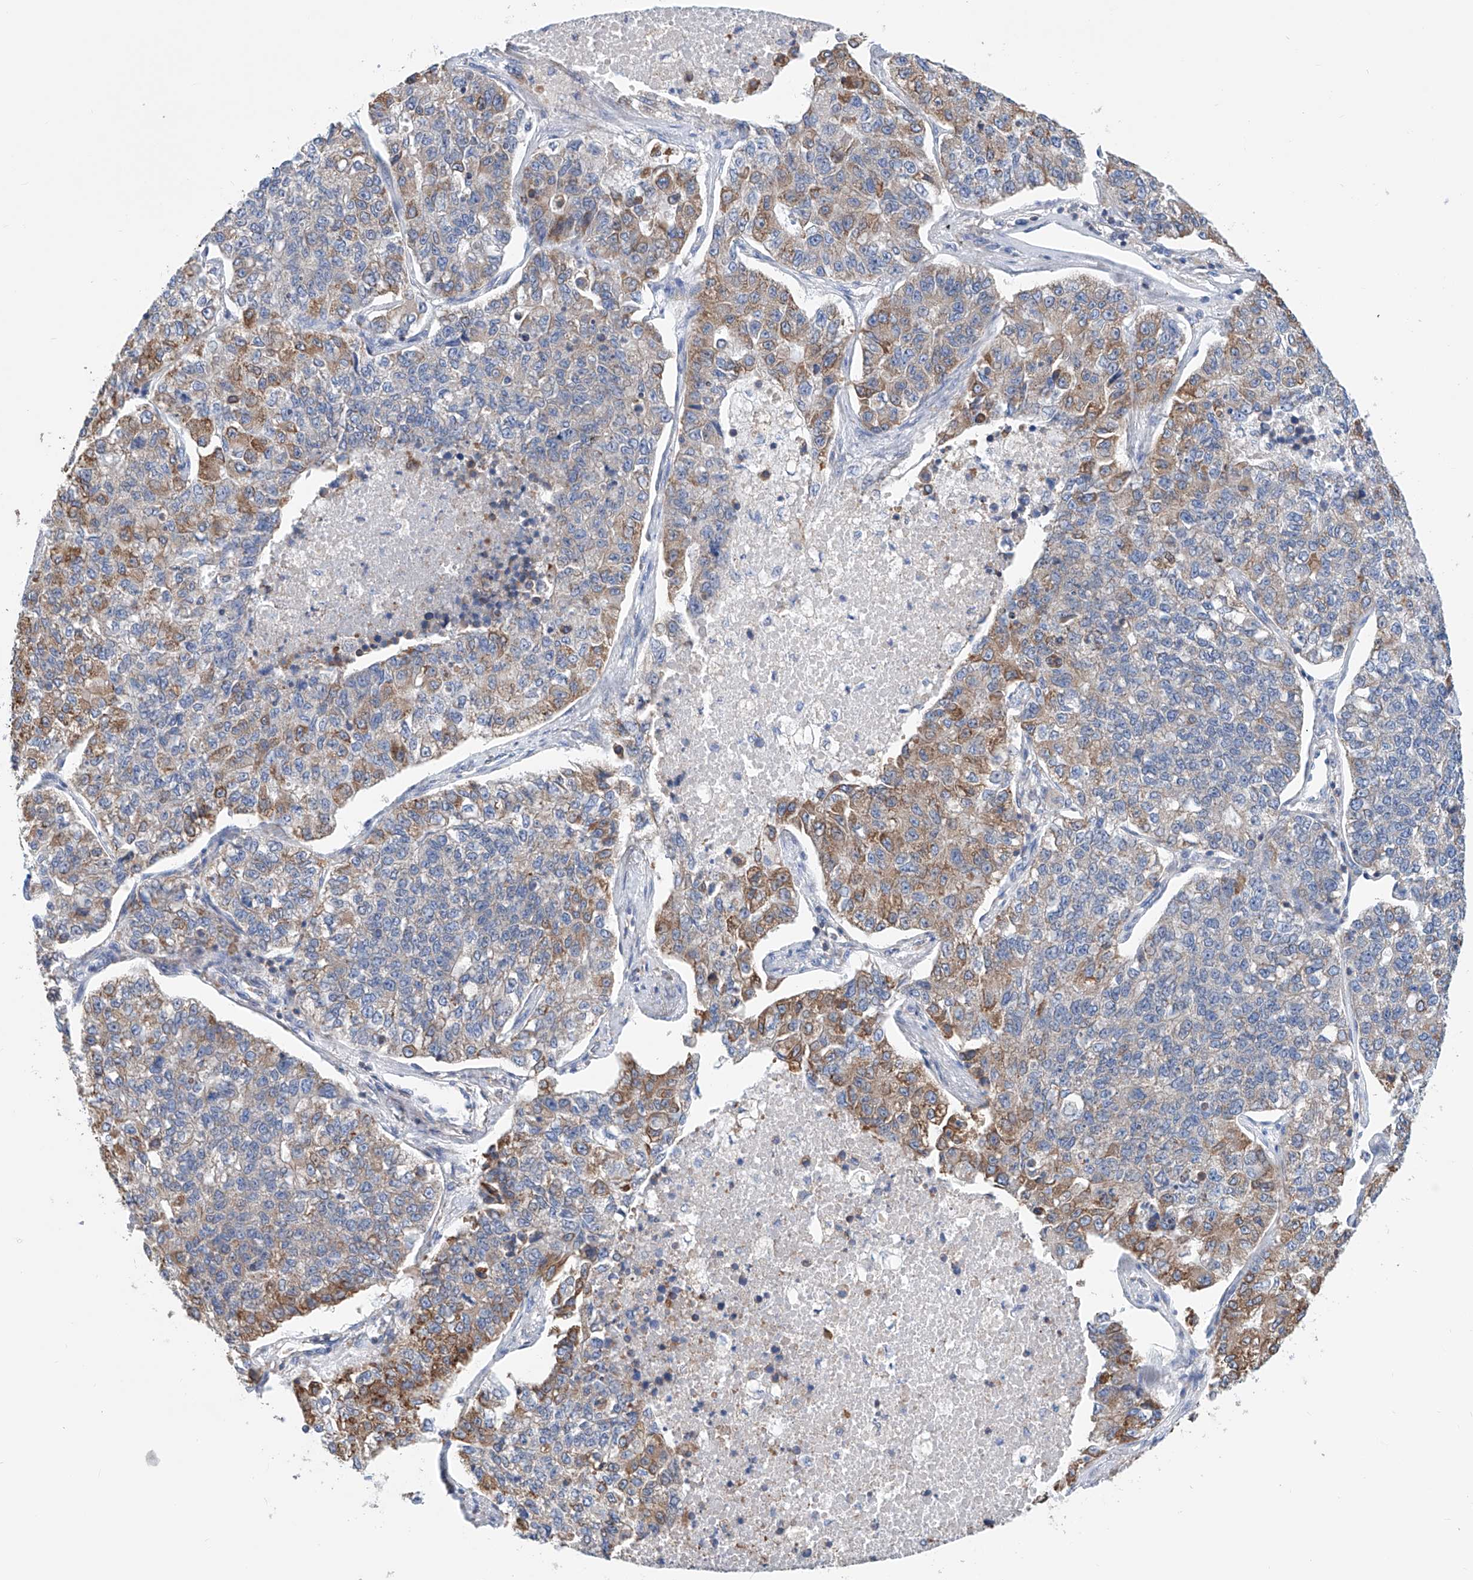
{"staining": {"intensity": "moderate", "quantity": "<25%", "location": "cytoplasmic/membranous"}, "tissue": "lung cancer", "cell_type": "Tumor cells", "image_type": "cancer", "snomed": [{"axis": "morphology", "description": "Adenocarcinoma, NOS"}, {"axis": "topography", "description": "Lung"}], "caption": "Tumor cells reveal low levels of moderate cytoplasmic/membranous positivity in approximately <25% of cells in adenocarcinoma (lung).", "gene": "MAD2L1", "patient": {"sex": "male", "age": 49}}